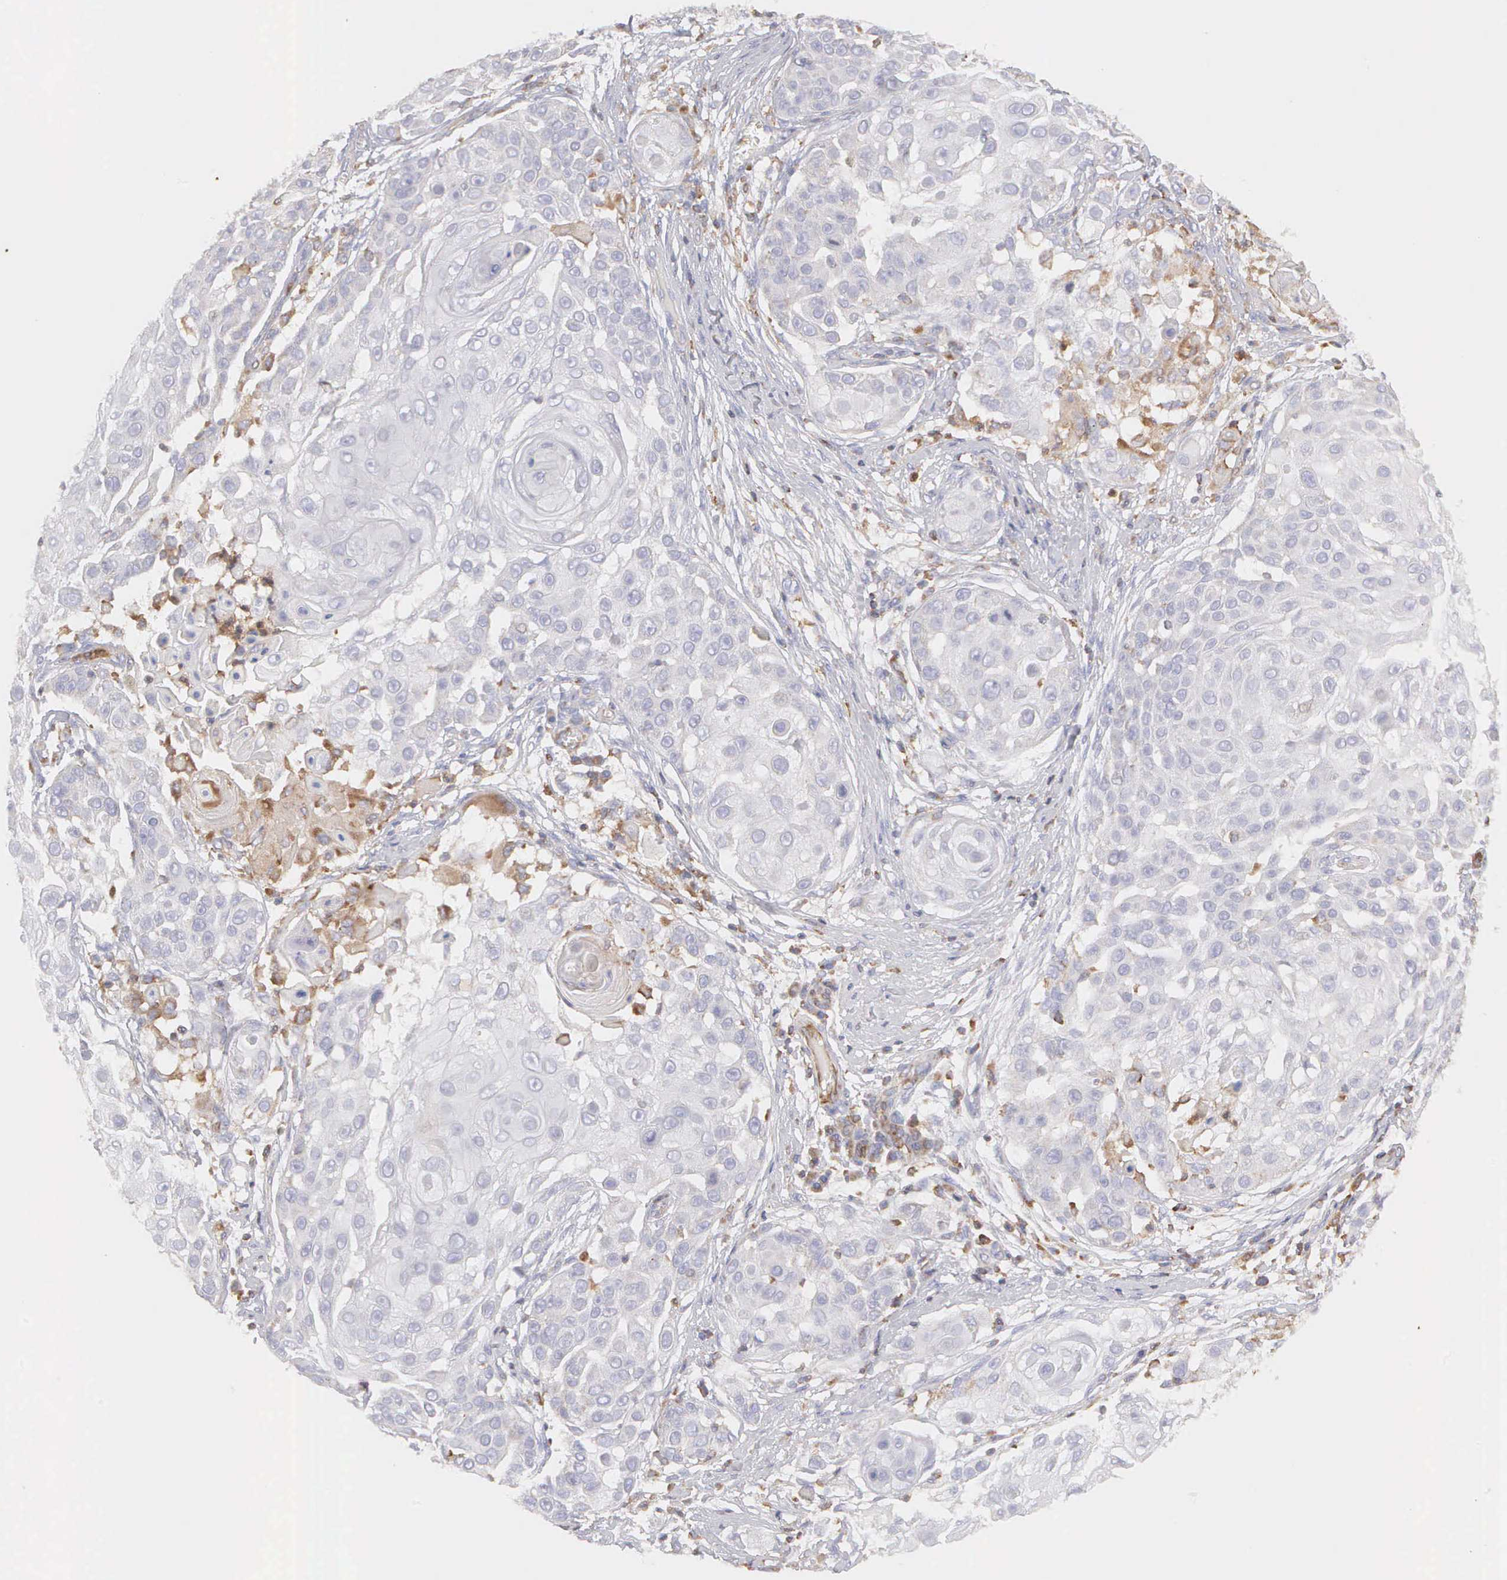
{"staining": {"intensity": "negative", "quantity": "none", "location": "none"}, "tissue": "skin cancer", "cell_type": "Tumor cells", "image_type": "cancer", "snomed": [{"axis": "morphology", "description": "Squamous cell carcinoma, NOS"}, {"axis": "topography", "description": "Skin"}], "caption": "IHC of squamous cell carcinoma (skin) reveals no expression in tumor cells.", "gene": "ARHGAP4", "patient": {"sex": "female", "age": 57}}